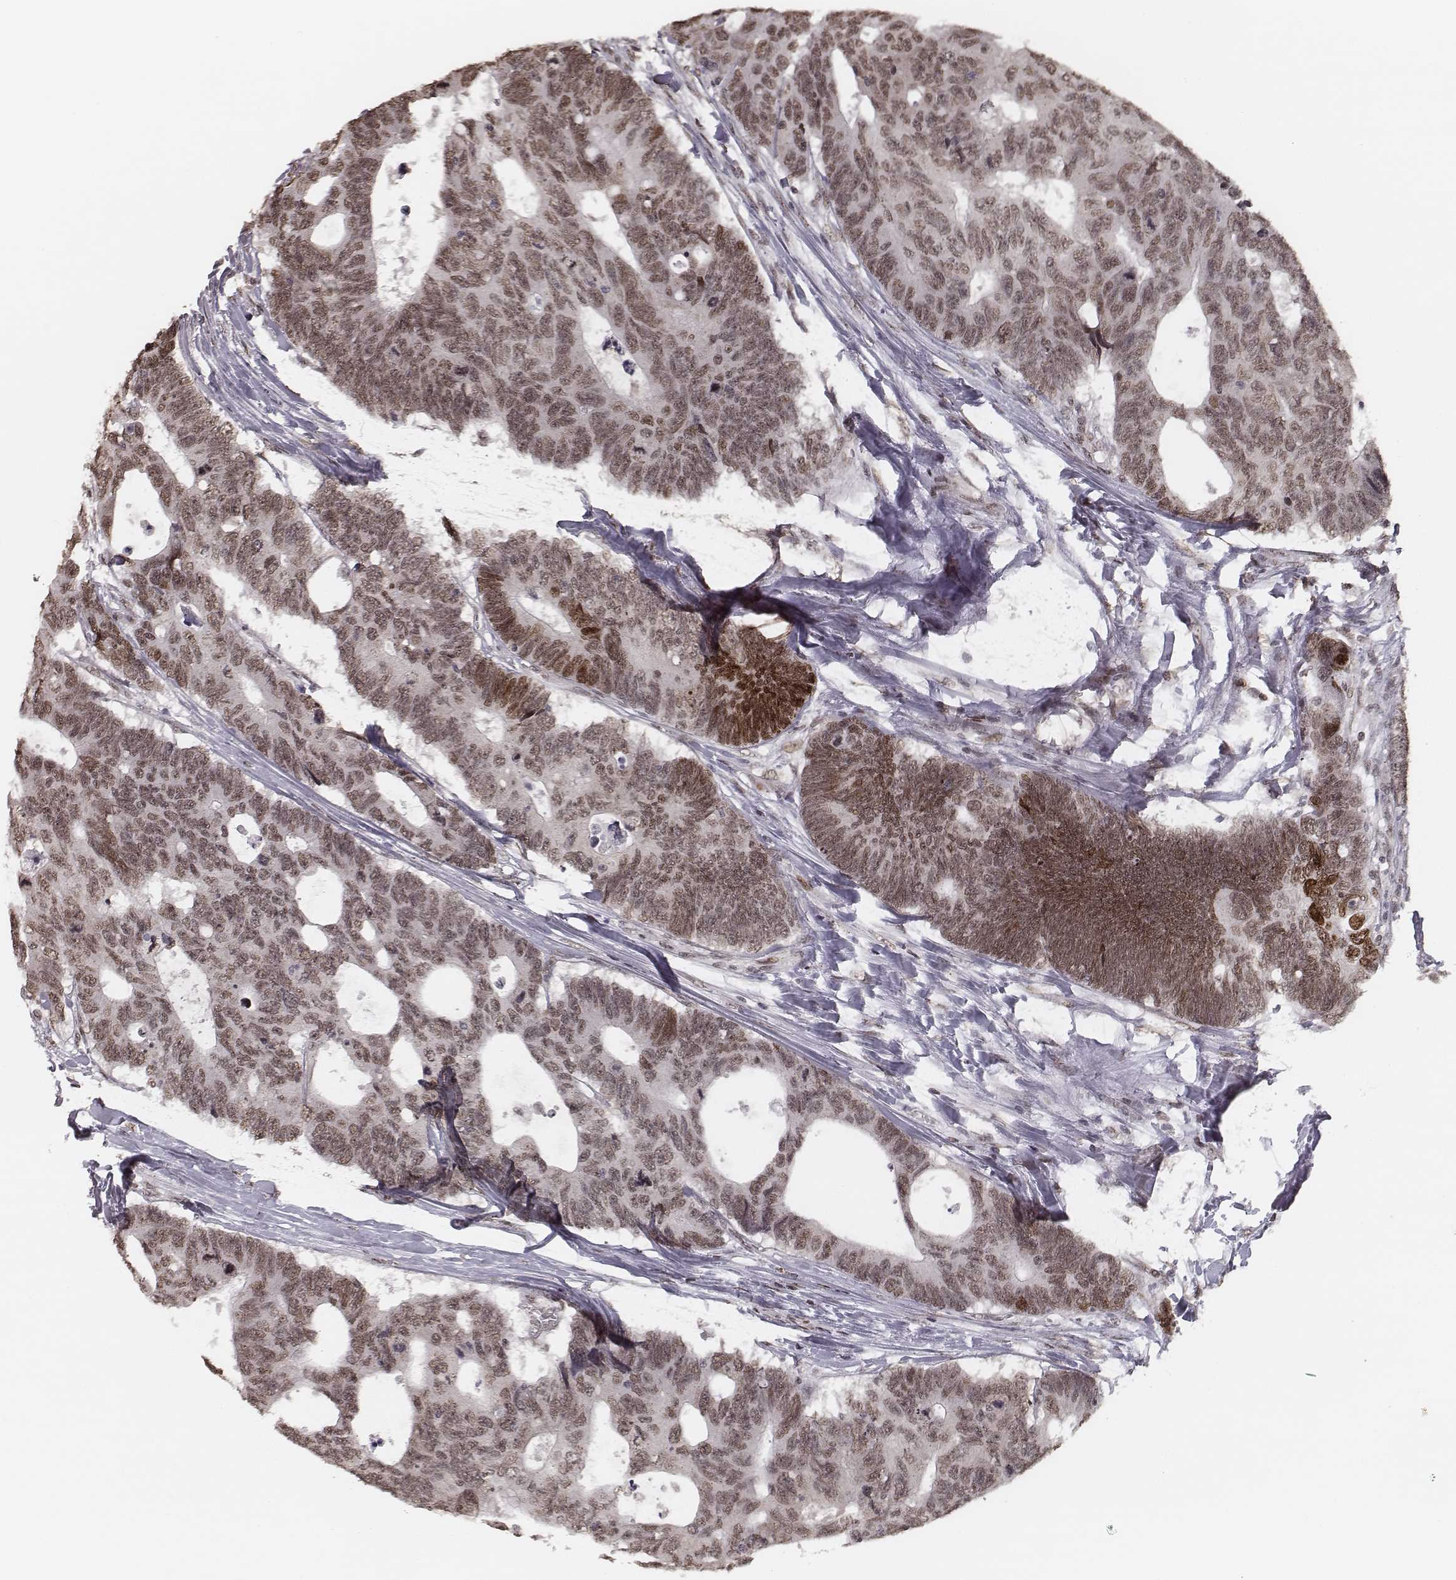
{"staining": {"intensity": "moderate", "quantity": ">75%", "location": "nuclear"}, "tissue": "colorectal cancer", "cell_type": "Tumor cells", "image_type": "cancer", "snomed": [{"axis": "morphology", "description": "Adenocarcinoma, NOS"}, {"axis": "topography", "description": "Colon"}], "caption": "Adenocarcinoma (colorectal) was stained to show a protein in brown. There is medium levels of moderate nuclear expression in about >75% of tumor cells. Using DAB (3,3'-diaminobenzidine) (brown) and hematoxylin (blue) stains, captured at high magnification using brightfield microscopy.", "gene": "HMGA2", "patient": {"sex": "female", "age": 77}}